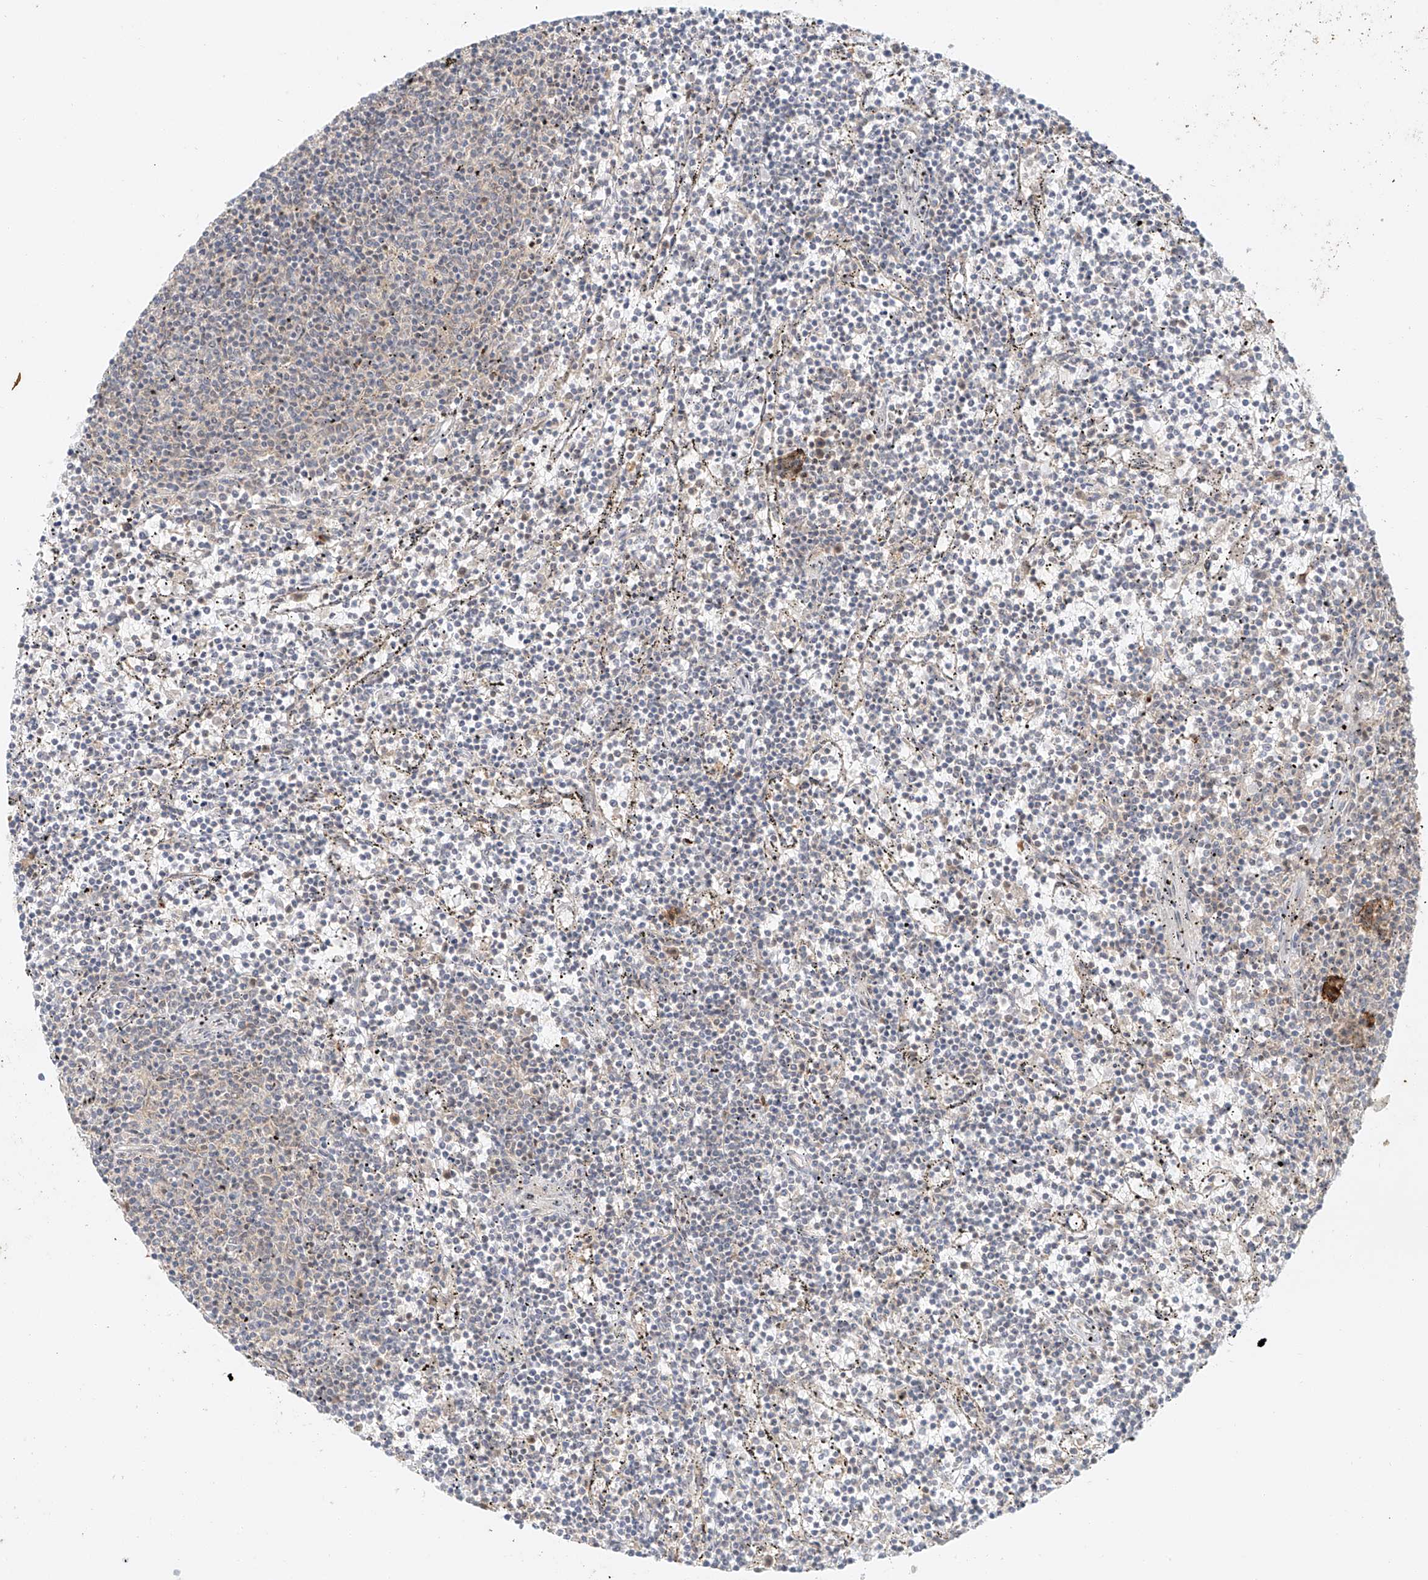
{"staining": {"intensity": "negative", "quantity": "none", "location": "none"}, "tissue": "lymphoma", "cell_type": "Tumor cells", "image_type": "cancer", "snomed": [{"axis": "morphology", "description": "Malignant lymphoma, non-Hodgkin's type, Low grade"}, {"axis": "topography", "description": "Spleen"}], "caption": "This is an immunohistochemistry (IHC) image of human malignant lymphoma, non-Hodgkin's type (low-grade). There is no staining in tumor cells.", "gene": "MIPEP", "patient": {"sex": "female", "age": 50}}